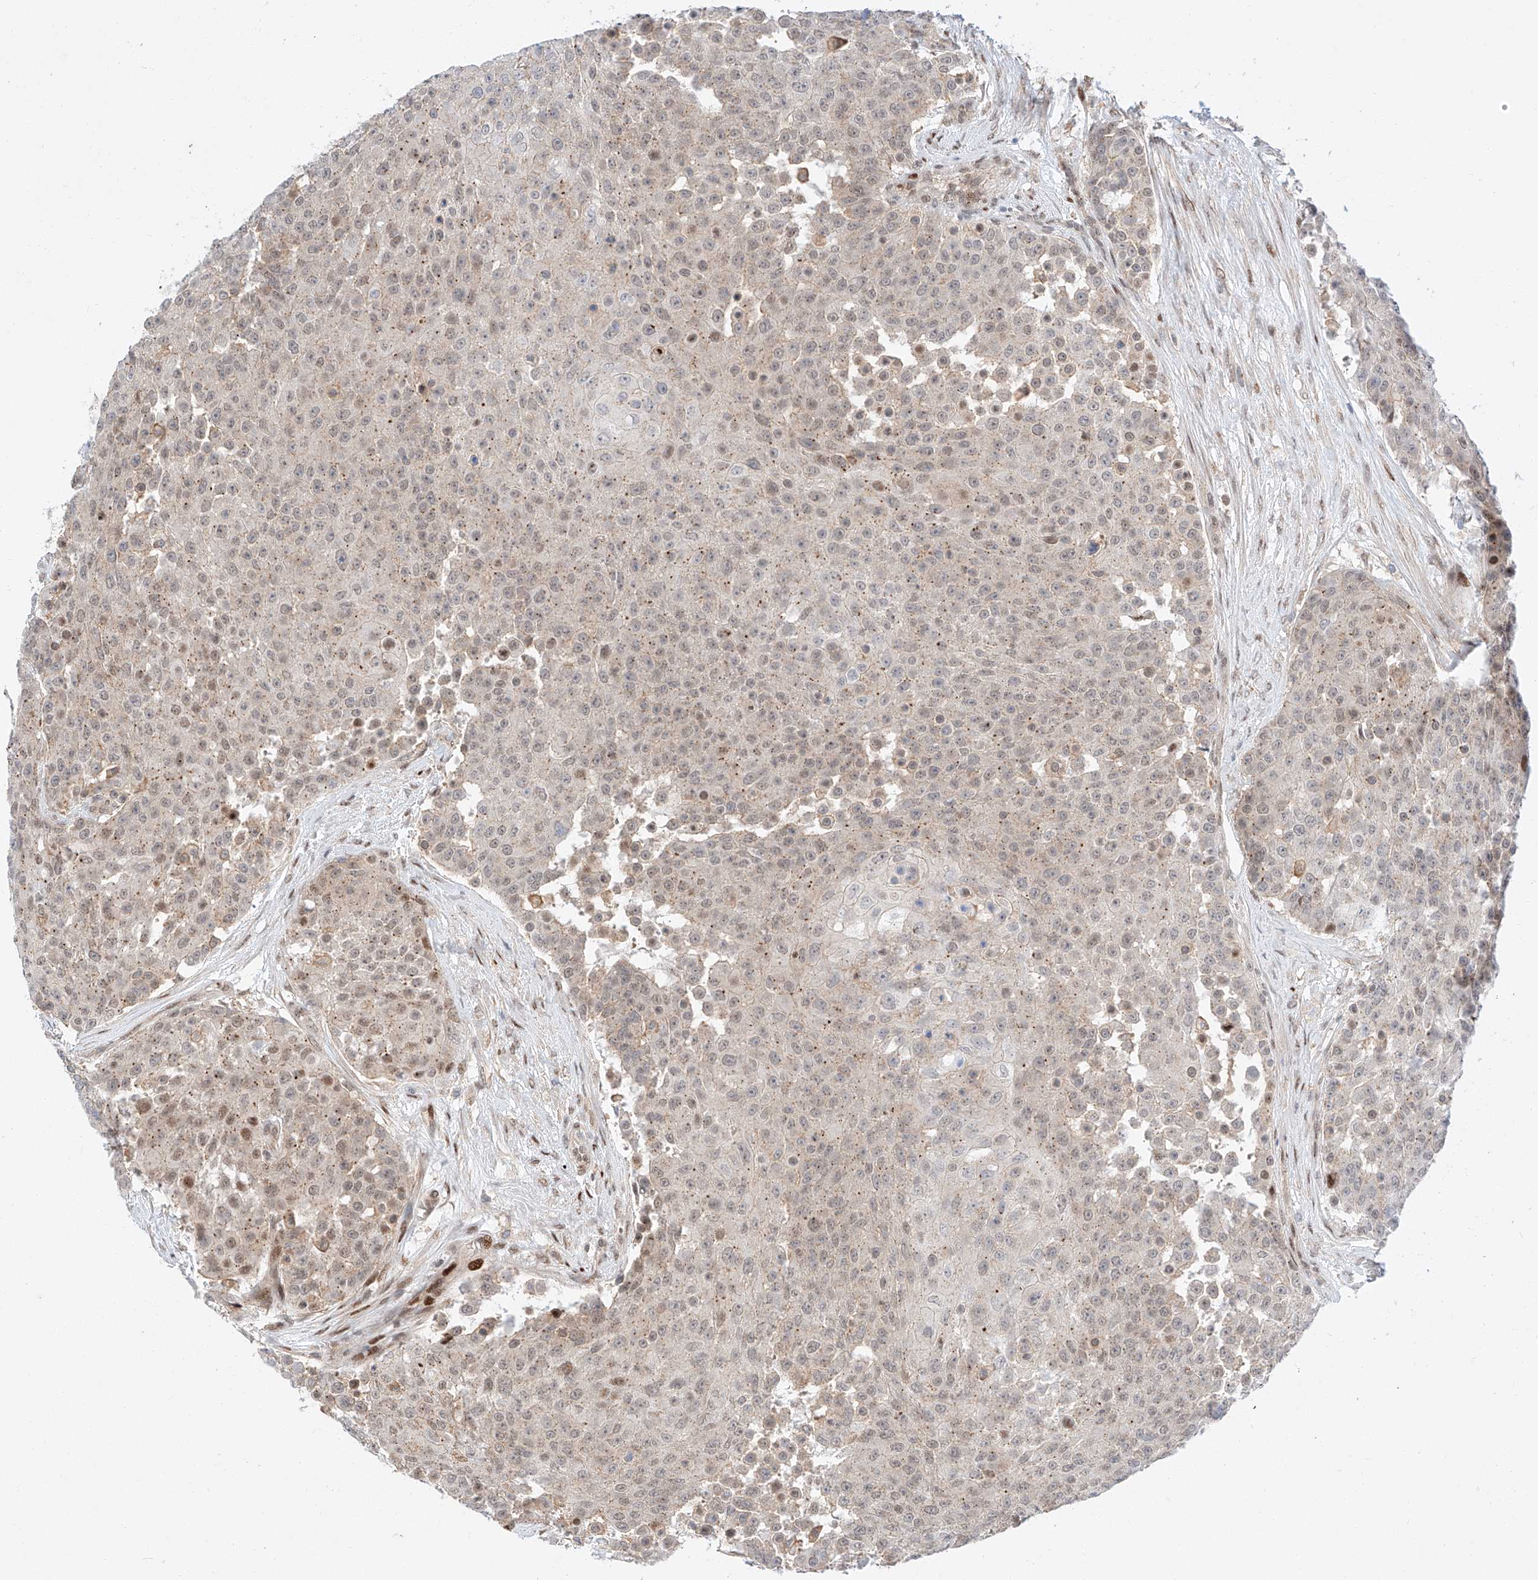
{"staining": {"intensity": "moderate", "quantity": "<25%", "location": "nuclear"}, "tissue": "urothelial cancer", "cell_type": "Tumor cells", "image_type": "cancer", "snomed": [{"axis": "morphology", "description": "Urothelial carcinoma, High grade"}, {"axis": "topography", "description": "Urinary bladder"}], "caption": "A brown stain labels moderate nuclear expression of a protein in urothelial carcinoma (high-grade) tumor cells.", "gene": "HDAC9", "patient": {"sex": "female", "age": 63}}